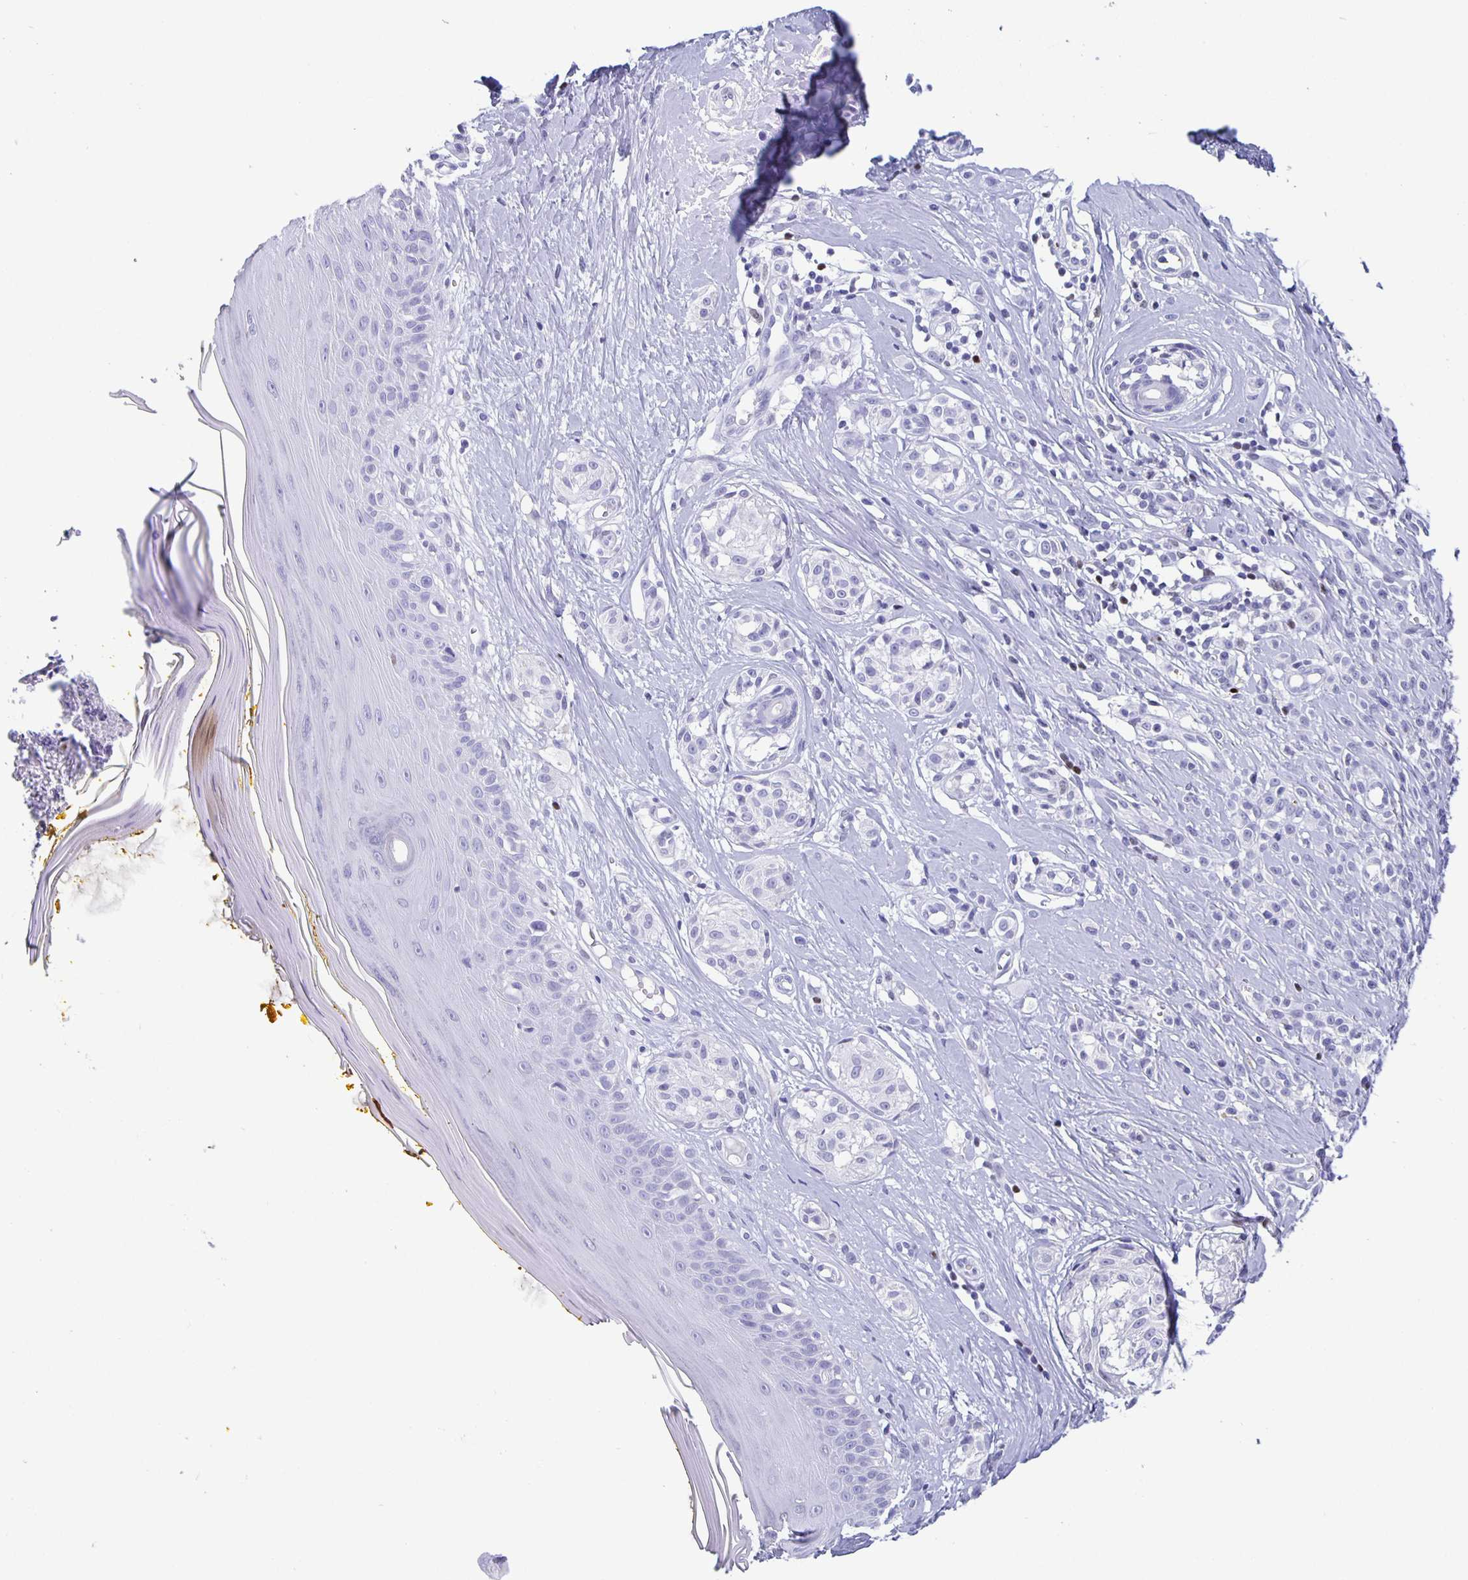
{"staining": {"intensity": "negative", "quantity": "none", "location": "none"}, "tissue": "melanoma", "cell_type": "Tumor cells", "image_type": "cancer", "snomed": [{"axis": "morphology", "description": "Malignant melanoma, NOS"}, {"axis": "topography", "description": "Skin"}], "caption": "High power microscopy histopathology image of an immunohistochemistry image of malignant melanoma, revealing no significant positivity in tumor cells. (DAB (3,3'-diaminobenzidine) IHC, high magnification).", "gene": "SATB2", "patient": {"sex": "male", "age": 74}}